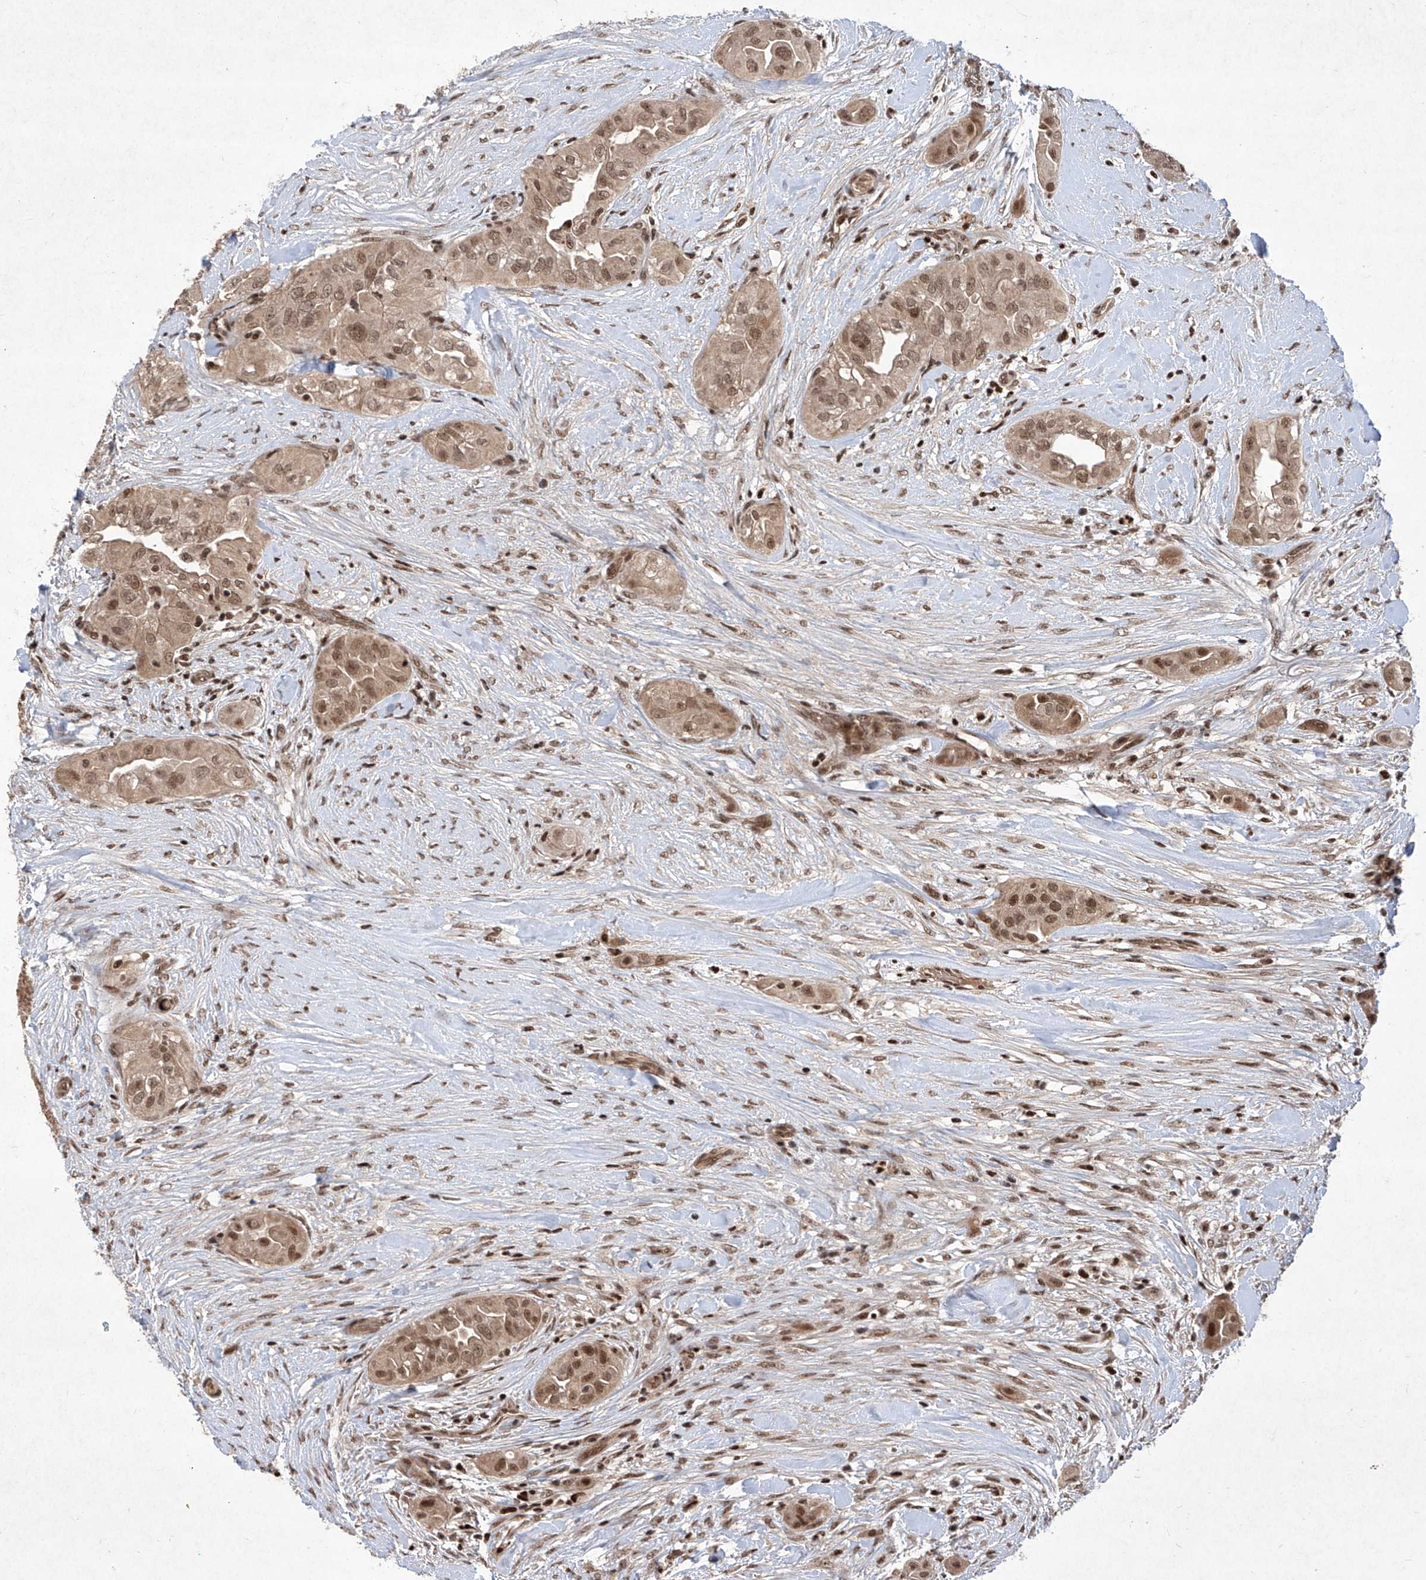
{"staining": {"intensity": "moderate", "quantity": ">75%", "location": "cytoplasmic/membranous,nuclear"}, "tissue": "thyroid cancer", "cell_type": "Tumor cells", "image_type": "cancer", "snomed": [{"axis": "morphology", "description": "Papillary adenocarcinoma, NOS"}, {"axis": "topography", "description": "Thyroid gland"}], "caption": "This micrograph reveals immunohistochemistry (IHC) staining of human papillary adenocarcinoma (thyroid), with medium moderate cytoplasmic/membranous and nuclear positivity in about >75% of tumor cells.", "gene": "IRF2", "patient": {"sex": "female", "age": 59}}